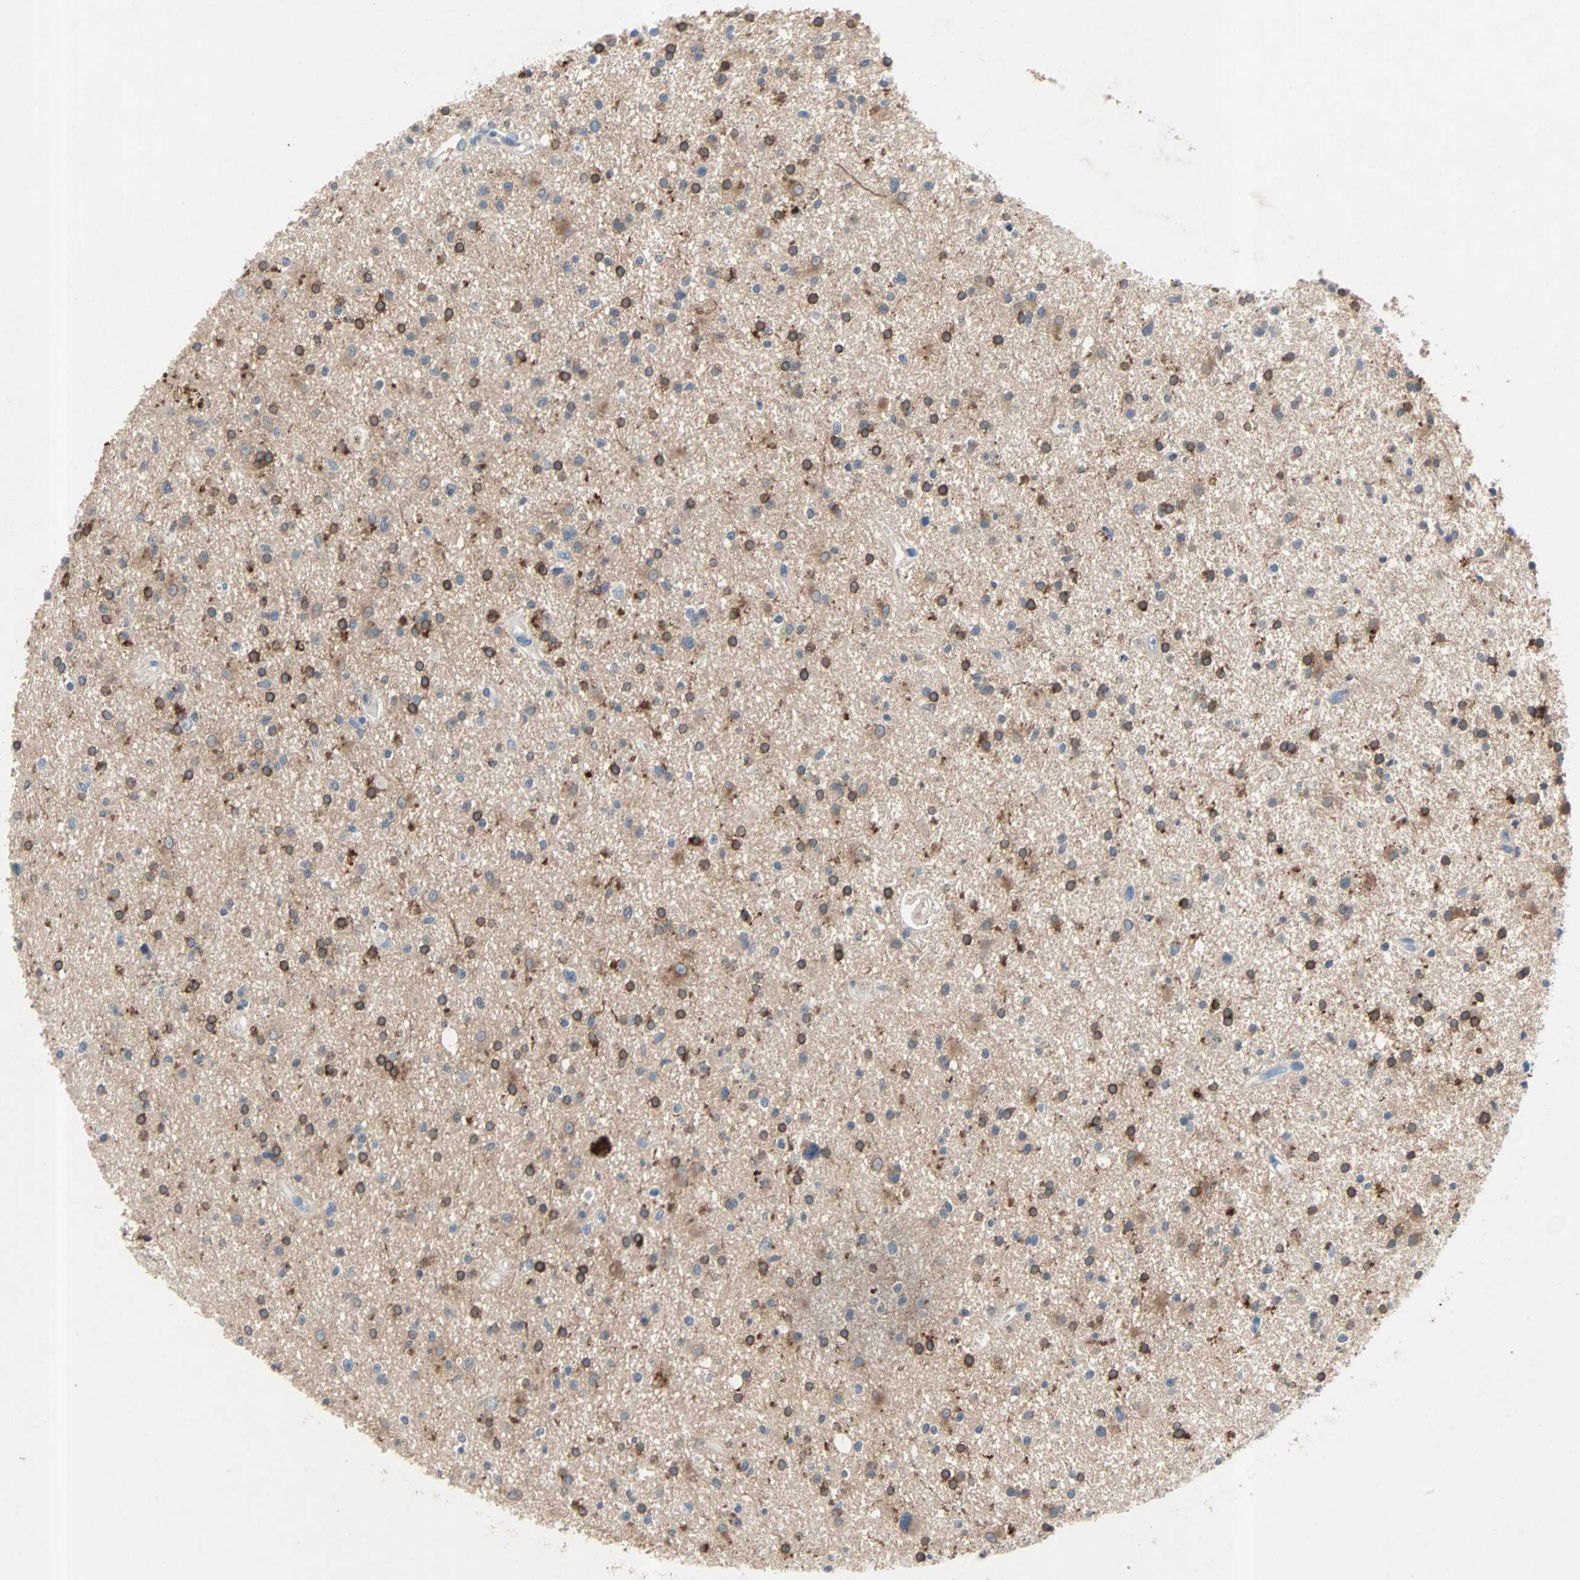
{"staining": {"intensity": "moderate", "quantity": "25%-75%", "location": "cytoplasmic/membranous"}, "tissue": "glioma", "cell_type": "Tumor cells", "image_type": "cancer", "snomed": [{"axis": "morphology", "description": "Glioma, malignant, High grade"}, {"axis": "topography", "description": "Brain"}], "caption": "Protein expression by IHC exhibits moderate cytoplasmic/membranous positivity in about 25%-75% of tumor cells in high-grade glioma (malignant). (IHC, brightfield microscopy, high magnification).", "gene": "PCDHB2", "patient": {"sex": "male", "age": 33}}